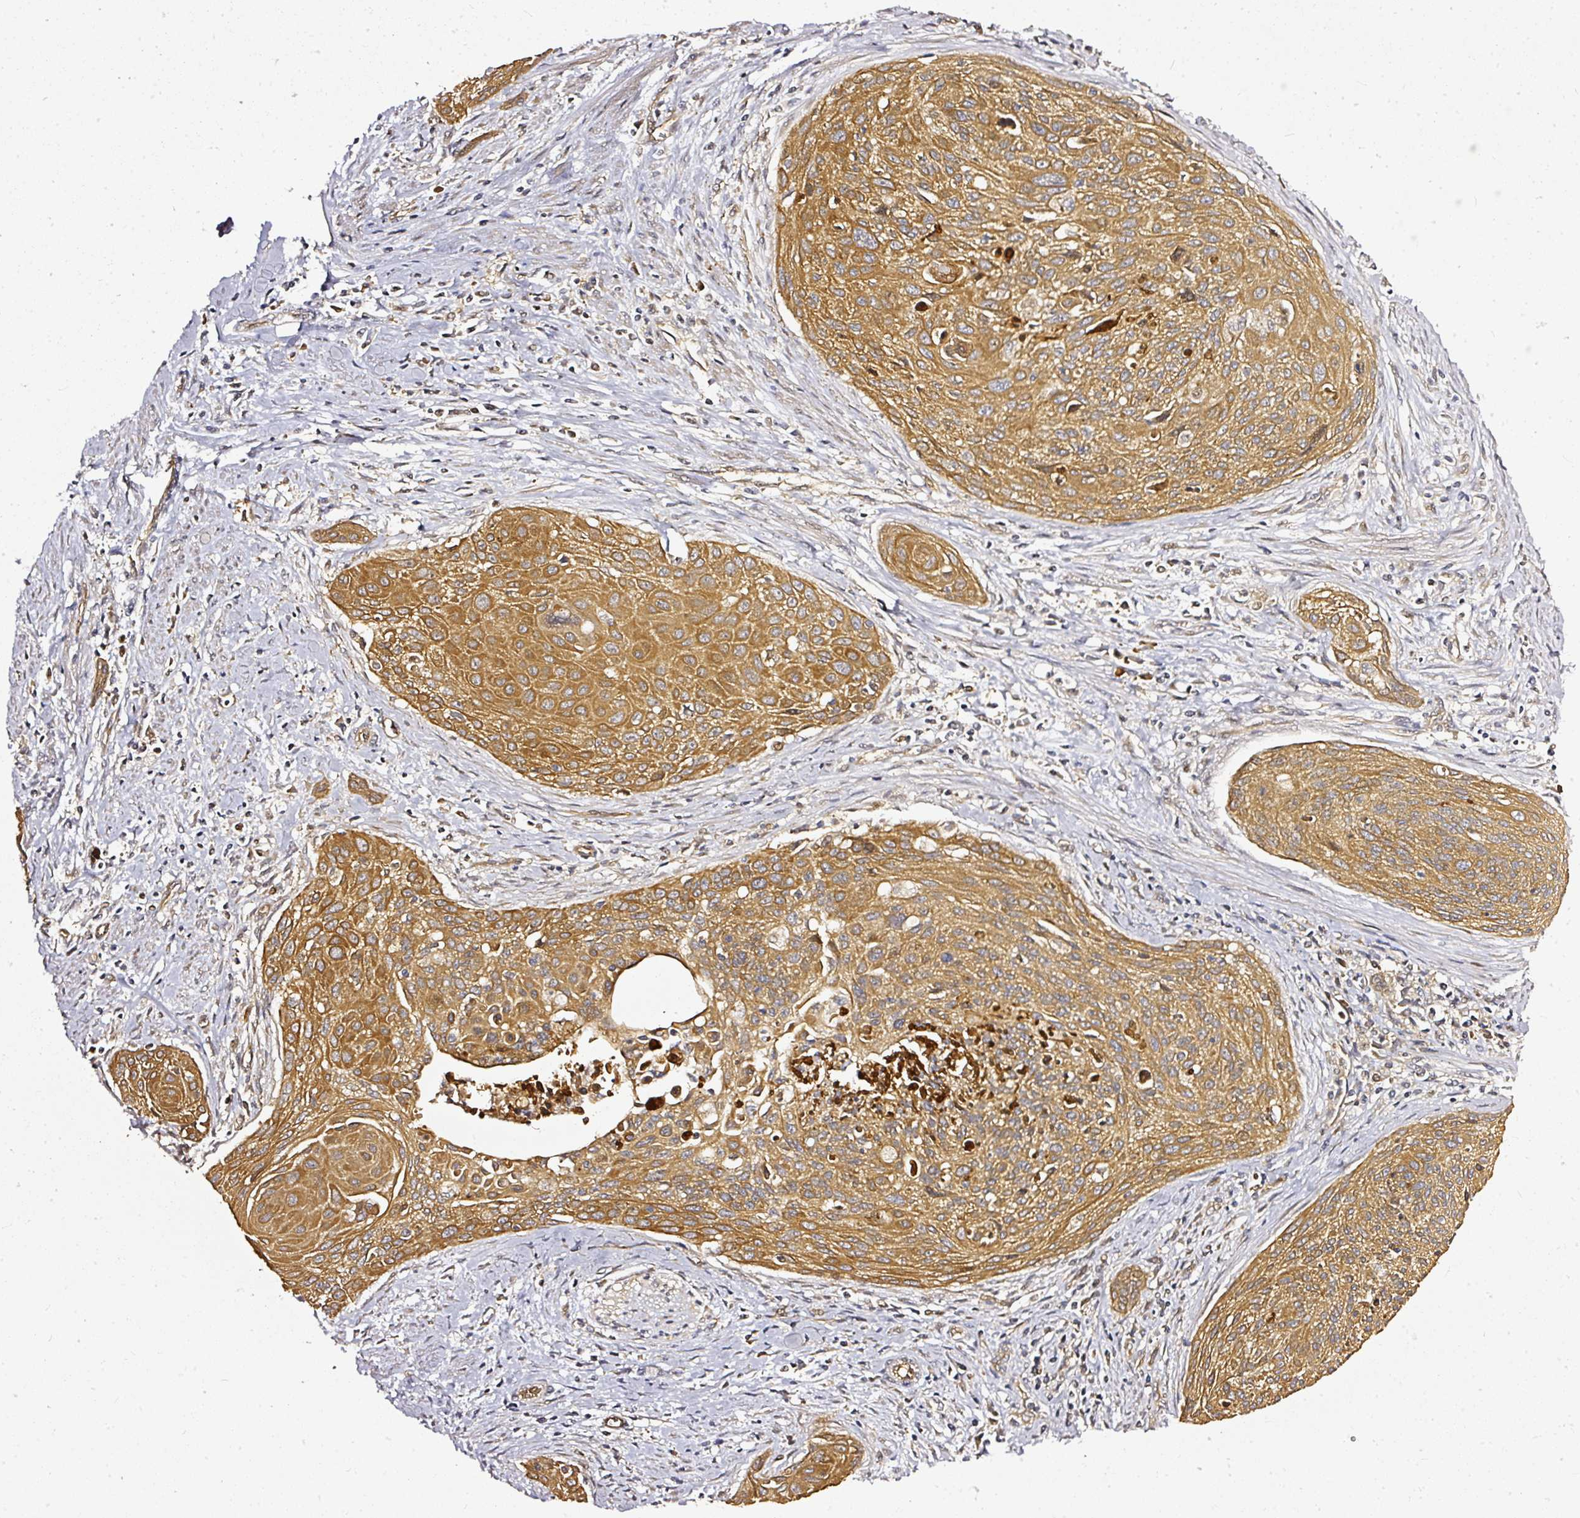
{"staining": {"intensity": "moderate", "quantity": ">75%", "location": "cytoplasmic/membranous"}, "tissue": "cervical cancer", "cell_type": "Tumor cells", "image_type": "cancer", "snomed": [{"axis": "morphology", "description": "Squamous cell carcinoma, NOS"}, {"axis": "topography", "description": "Cervix"}], "caption": "There is medium levels of moderate cytoplasmic/membranous positivity in tumor cells of squamous cell carcinoma (cervical), as demonstrated by immunohistochemical staining (brown color).", "gene": "MIF4GD", "patient": {"sex": "female", "age": 55}}